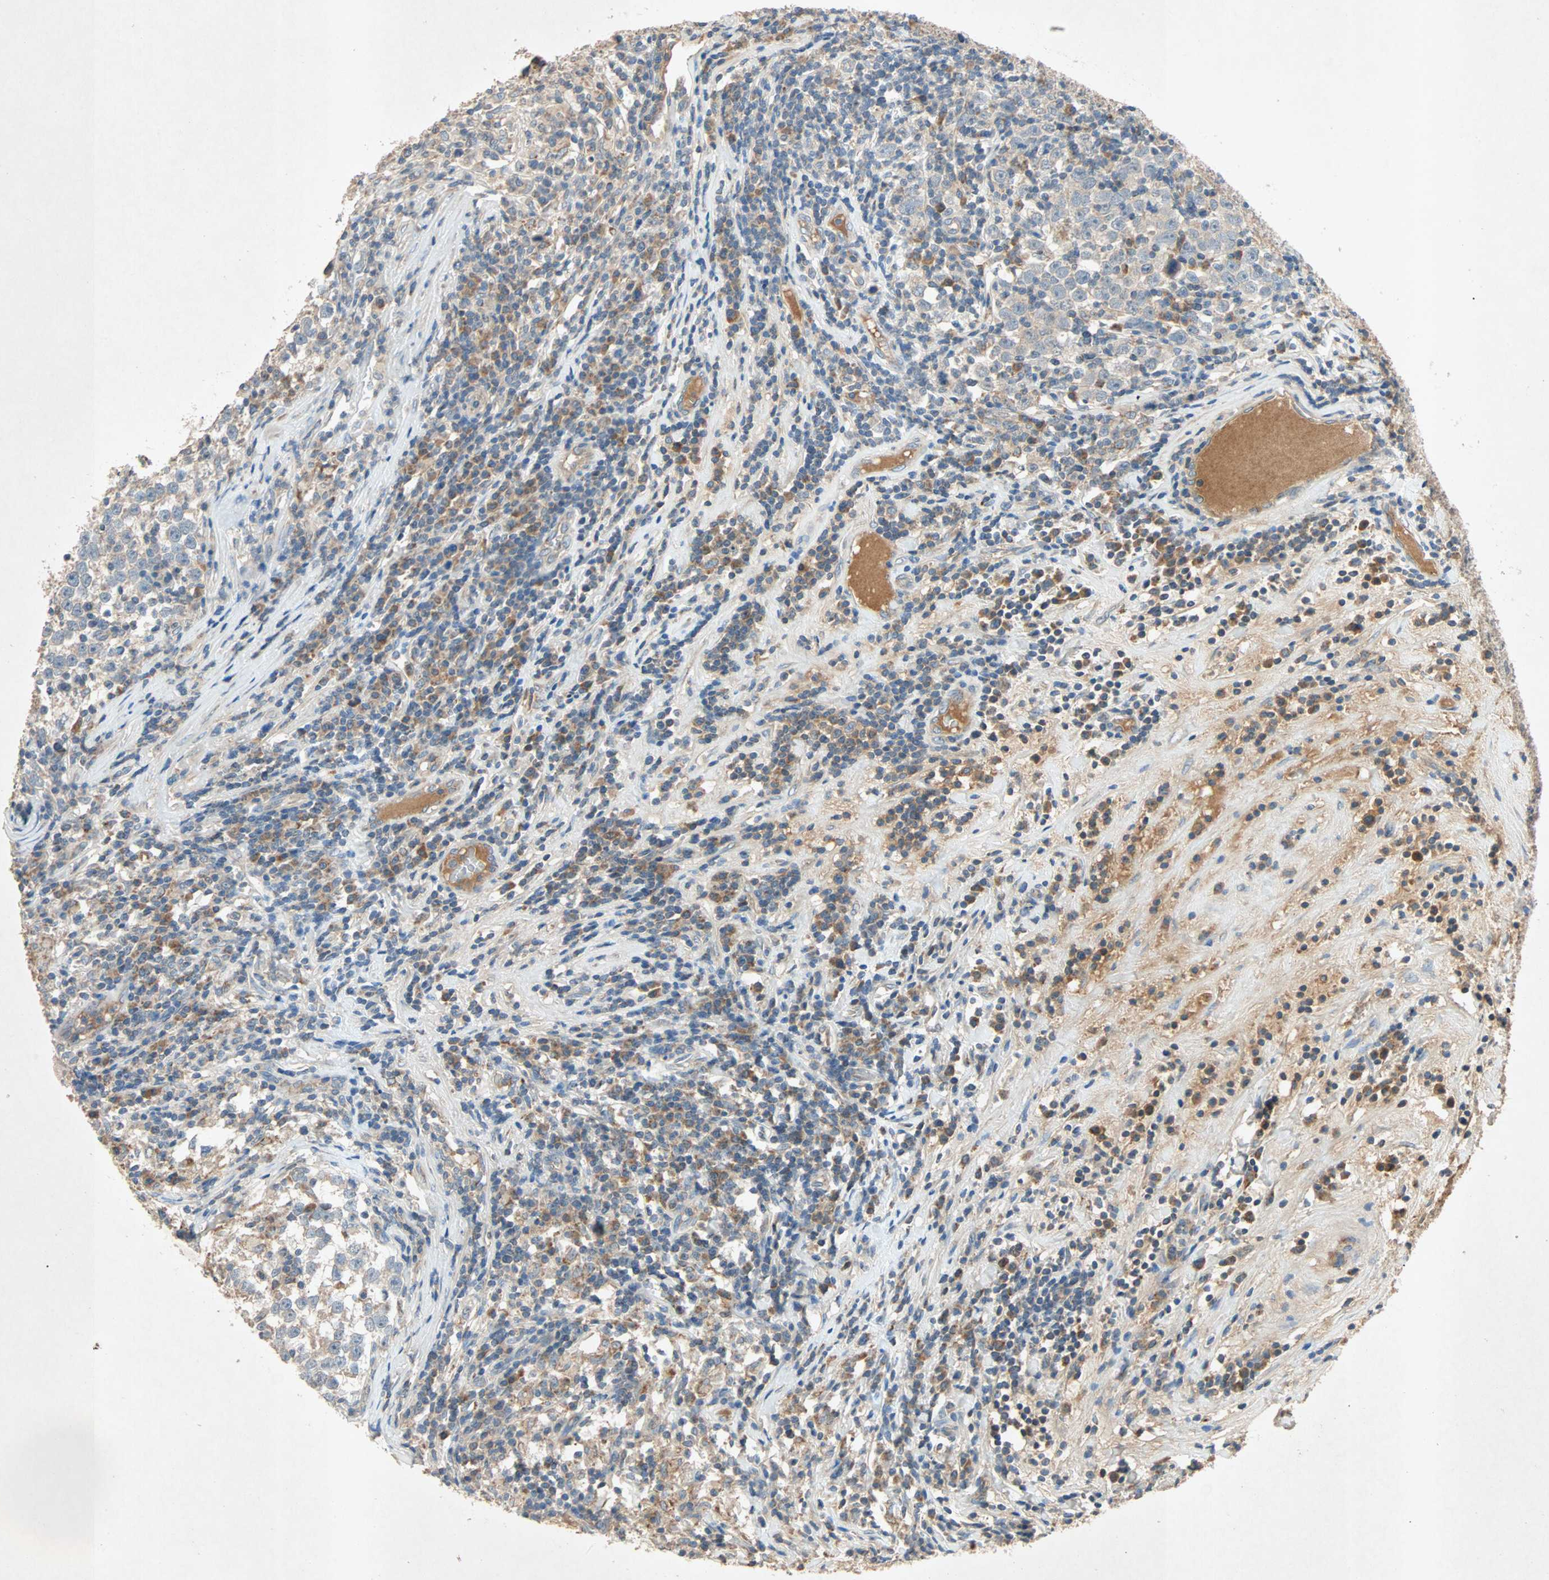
{"staining": {"intensity": "weak", "quantity": "25%-75%", "location": "cytoplasmic/membranous"}, "tissue": "testis cancer", "cell_type": "Tumor cells", "image_type": "cancer", "snomed": [{"axis": "morphology", "description": "Seminoma, NOS"}, {"axis": "topography", "description": "Testis"}], "caption": "IHC micrograph of neoplastic tissue: testis cancer (seminoma) stained using immunohistochemistry shows low levels of weak protein expression localized specifically in the cytoplasmic/membranous of tumor cells, appearing as a cytoplasmic/membranous brown color.", "gene": "XYLT1", "patient": {"sex": "male", "age": 43}}